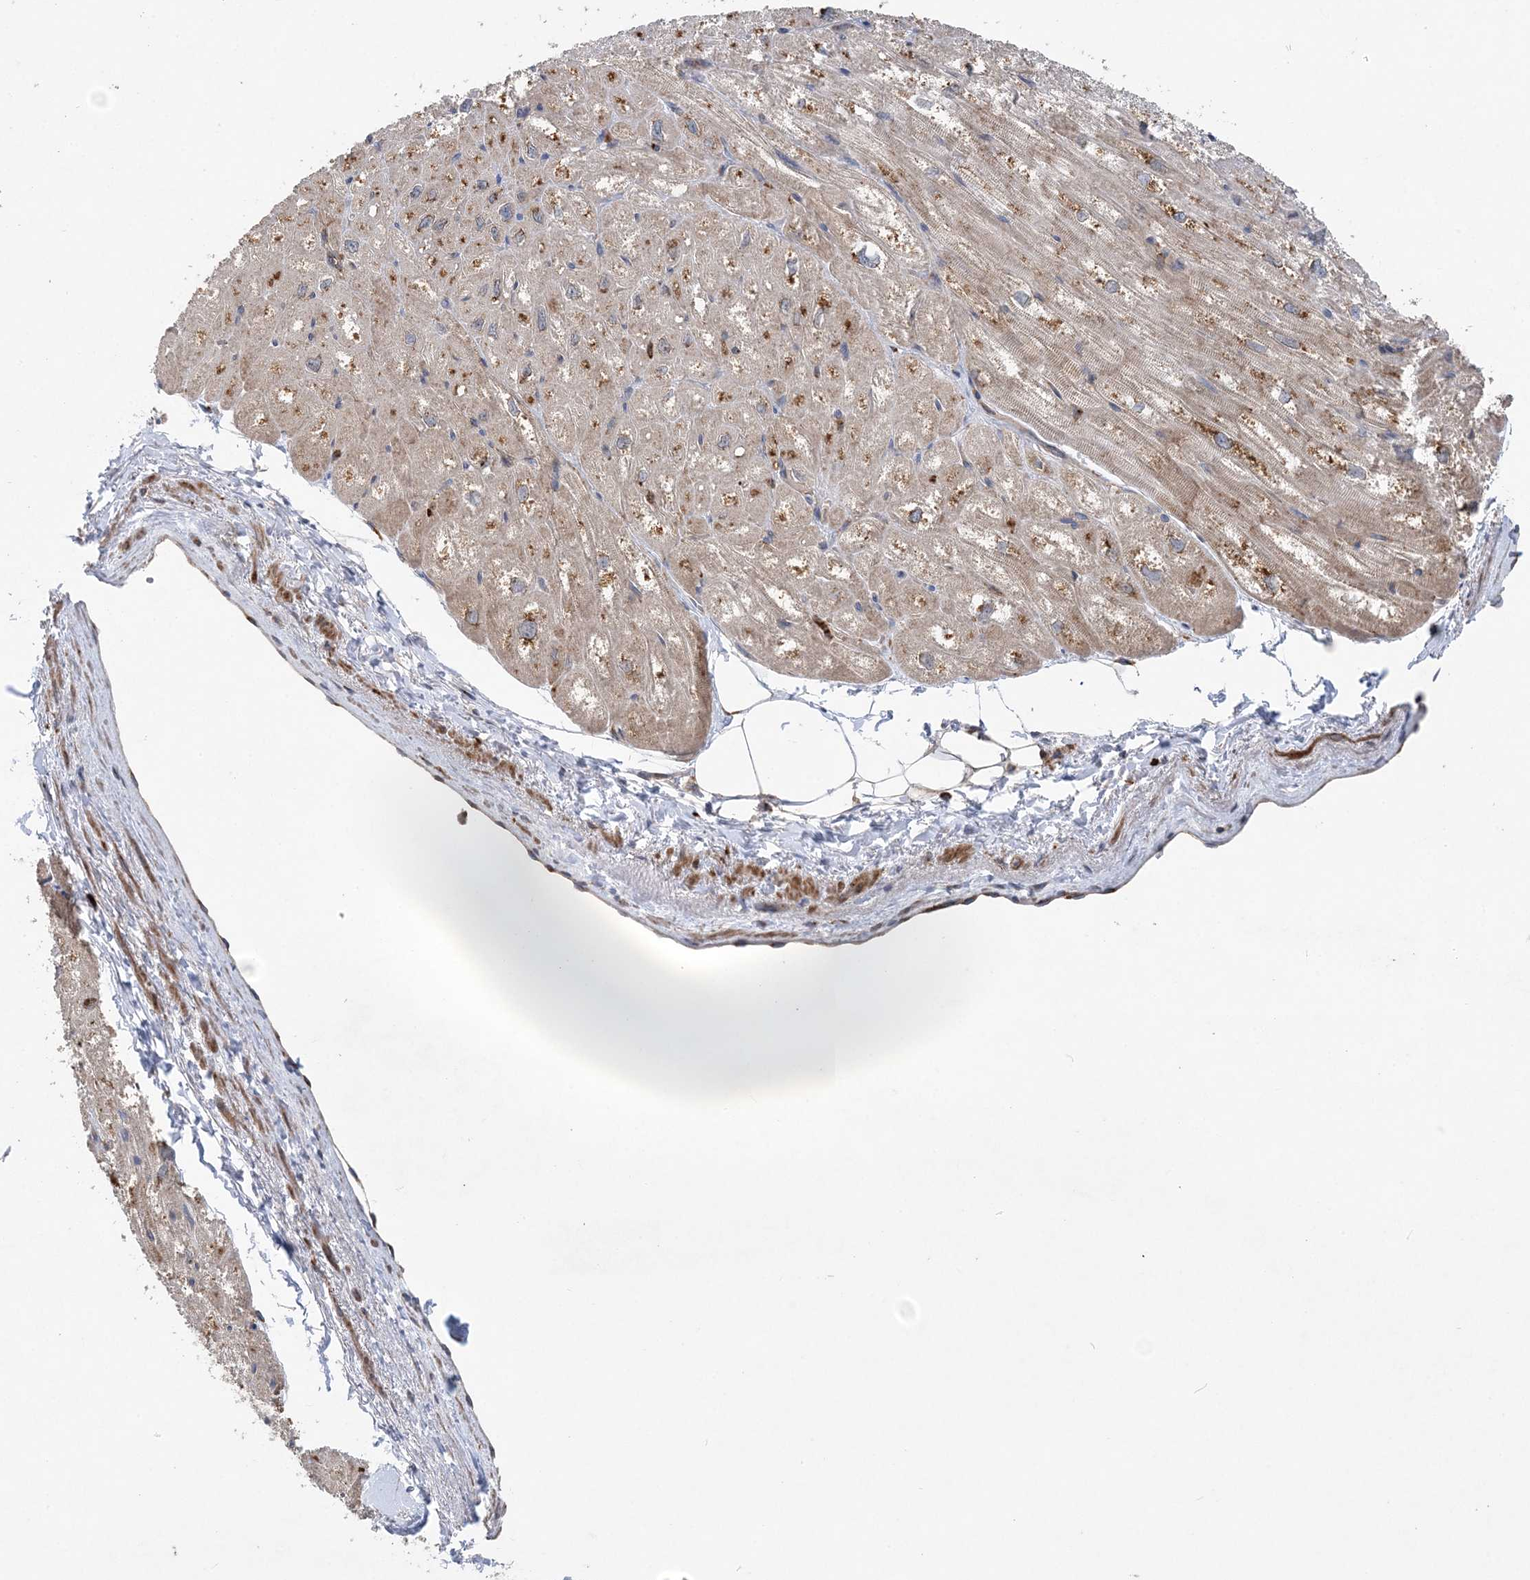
{"staining": {"intensity": "moderate", "quantity": "25%-75%", "location": "cytoplasmic/membranous"}, "tissue": "heart muscle", "cell_type": "Cardiomyocytes", "image_type": "normal", "snomed": [{"axis": "morphology", "description": "Normal tissue, NOS"}, {"axis": "topography", "description": "Heart"}], "caption": "Heart muscle stained with DAB (3,3'-diaminobenzidine) immunohistochemistry (IHC) demonstrates medium levels of moderate cytoplasmic/membranous expression in approximately 25%-75% of cardiomyocytes. The staining was performed using DAB to visualize the protein expression in brown, while the nuclei were stained in blue with hematoxylin (Magnification: 20x).", "gene": "PTTG1IP", "patient": {"sex": "male", "age": 50}}